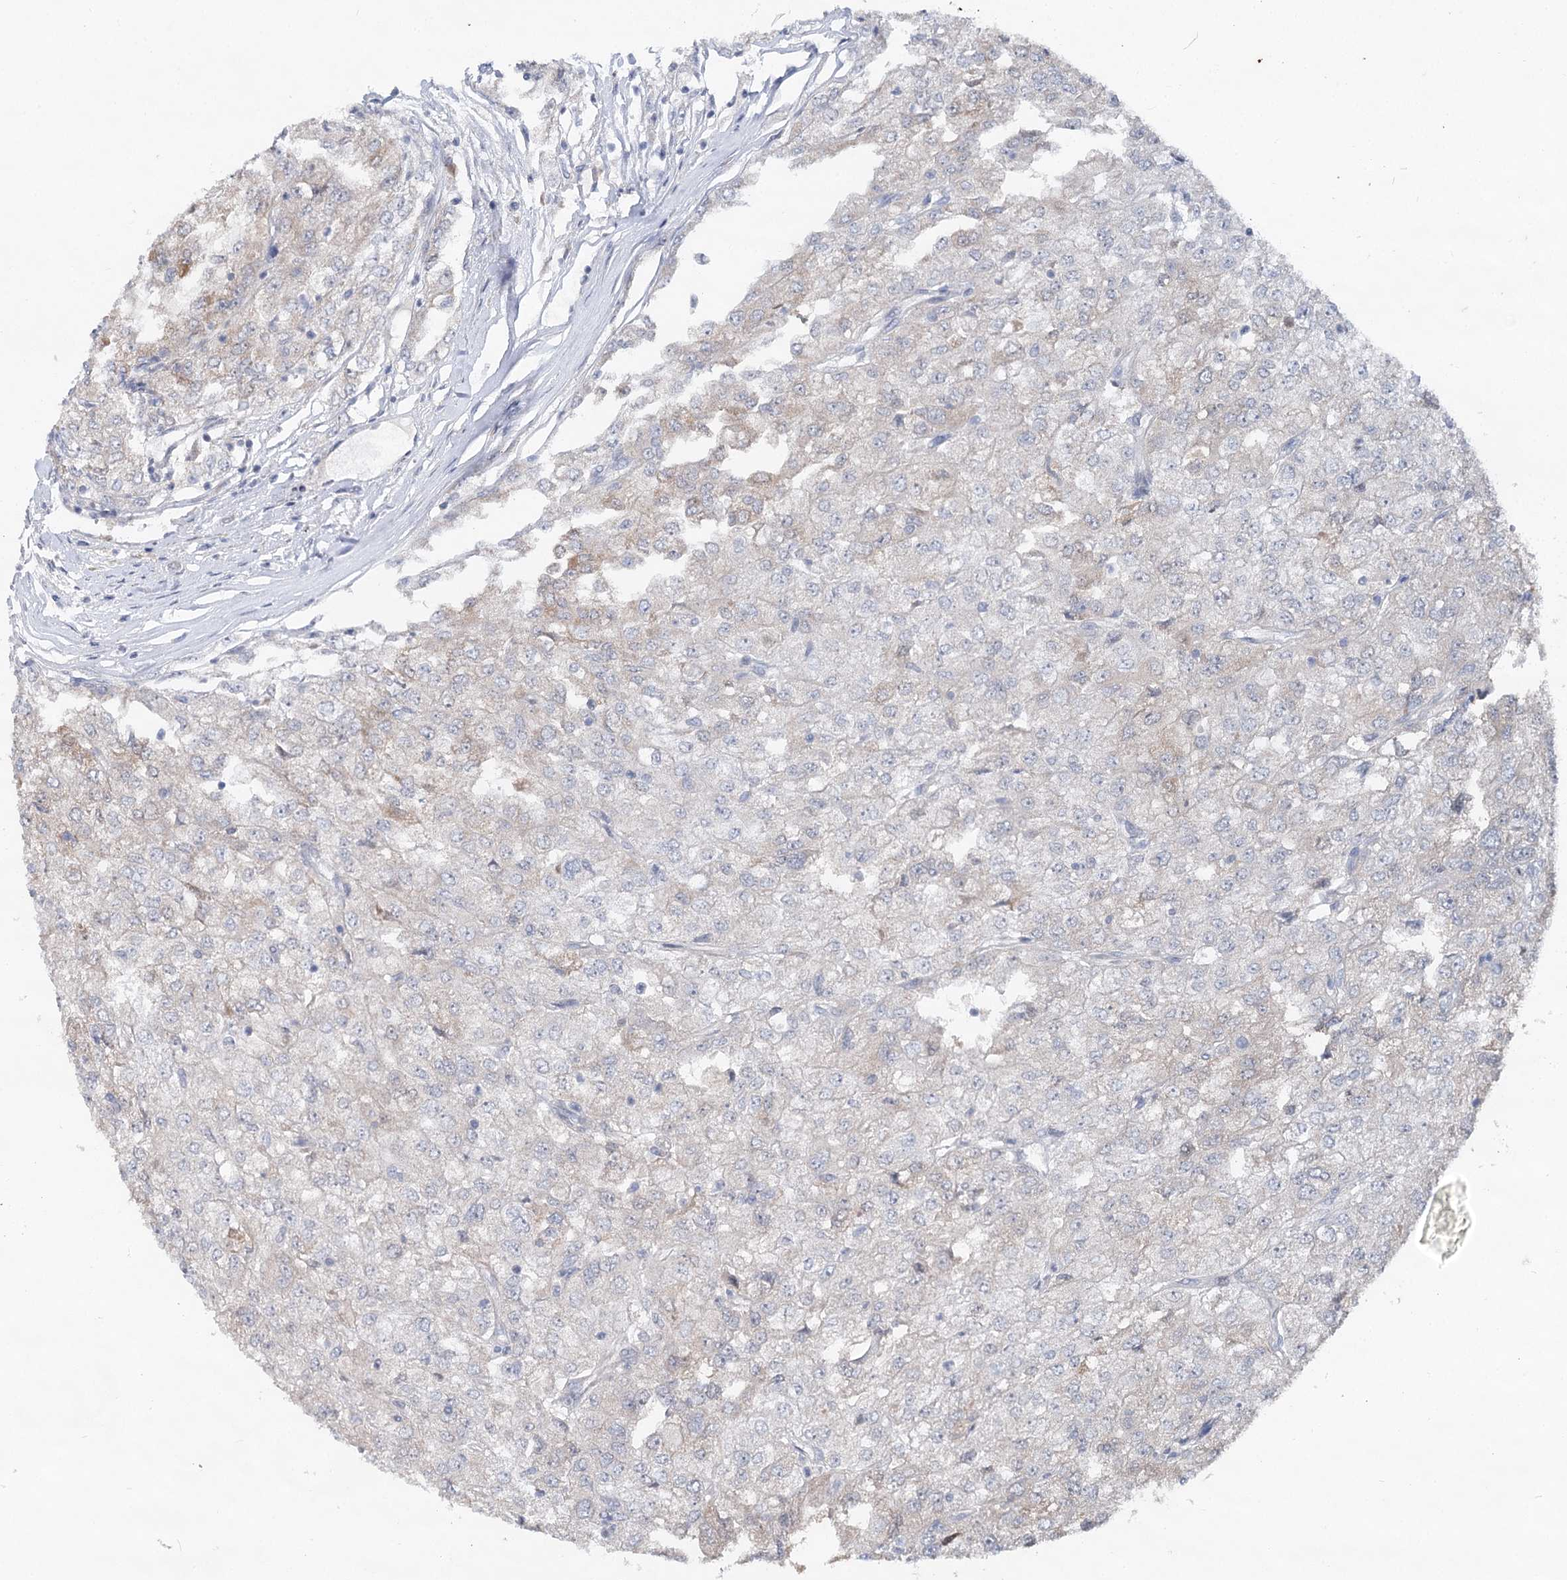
{"staining": {"intensity": "weak", "quantity": "<25%", "location": "cytoplasmic/membranous"}, "tissue": "renal cancer", "cell_type": "Tumor cells", "image_type": "cancer", "snomed": [{"axis": "morphology", "description": "Adenocarcinoma, NOS"}, {"axis": "topography", "description": "Kidney"}], "caption": "Histopathology image shows no protein positivity in tumor cells of renal cancer (adenocarcinoma) tissue. Brightfield microscopy of IHC stained with DAB (brown) and hematoxylin (blue), captured at high magnification.", "gene": "PTGR1", "patient": {"sex": "female", "age": 54}}